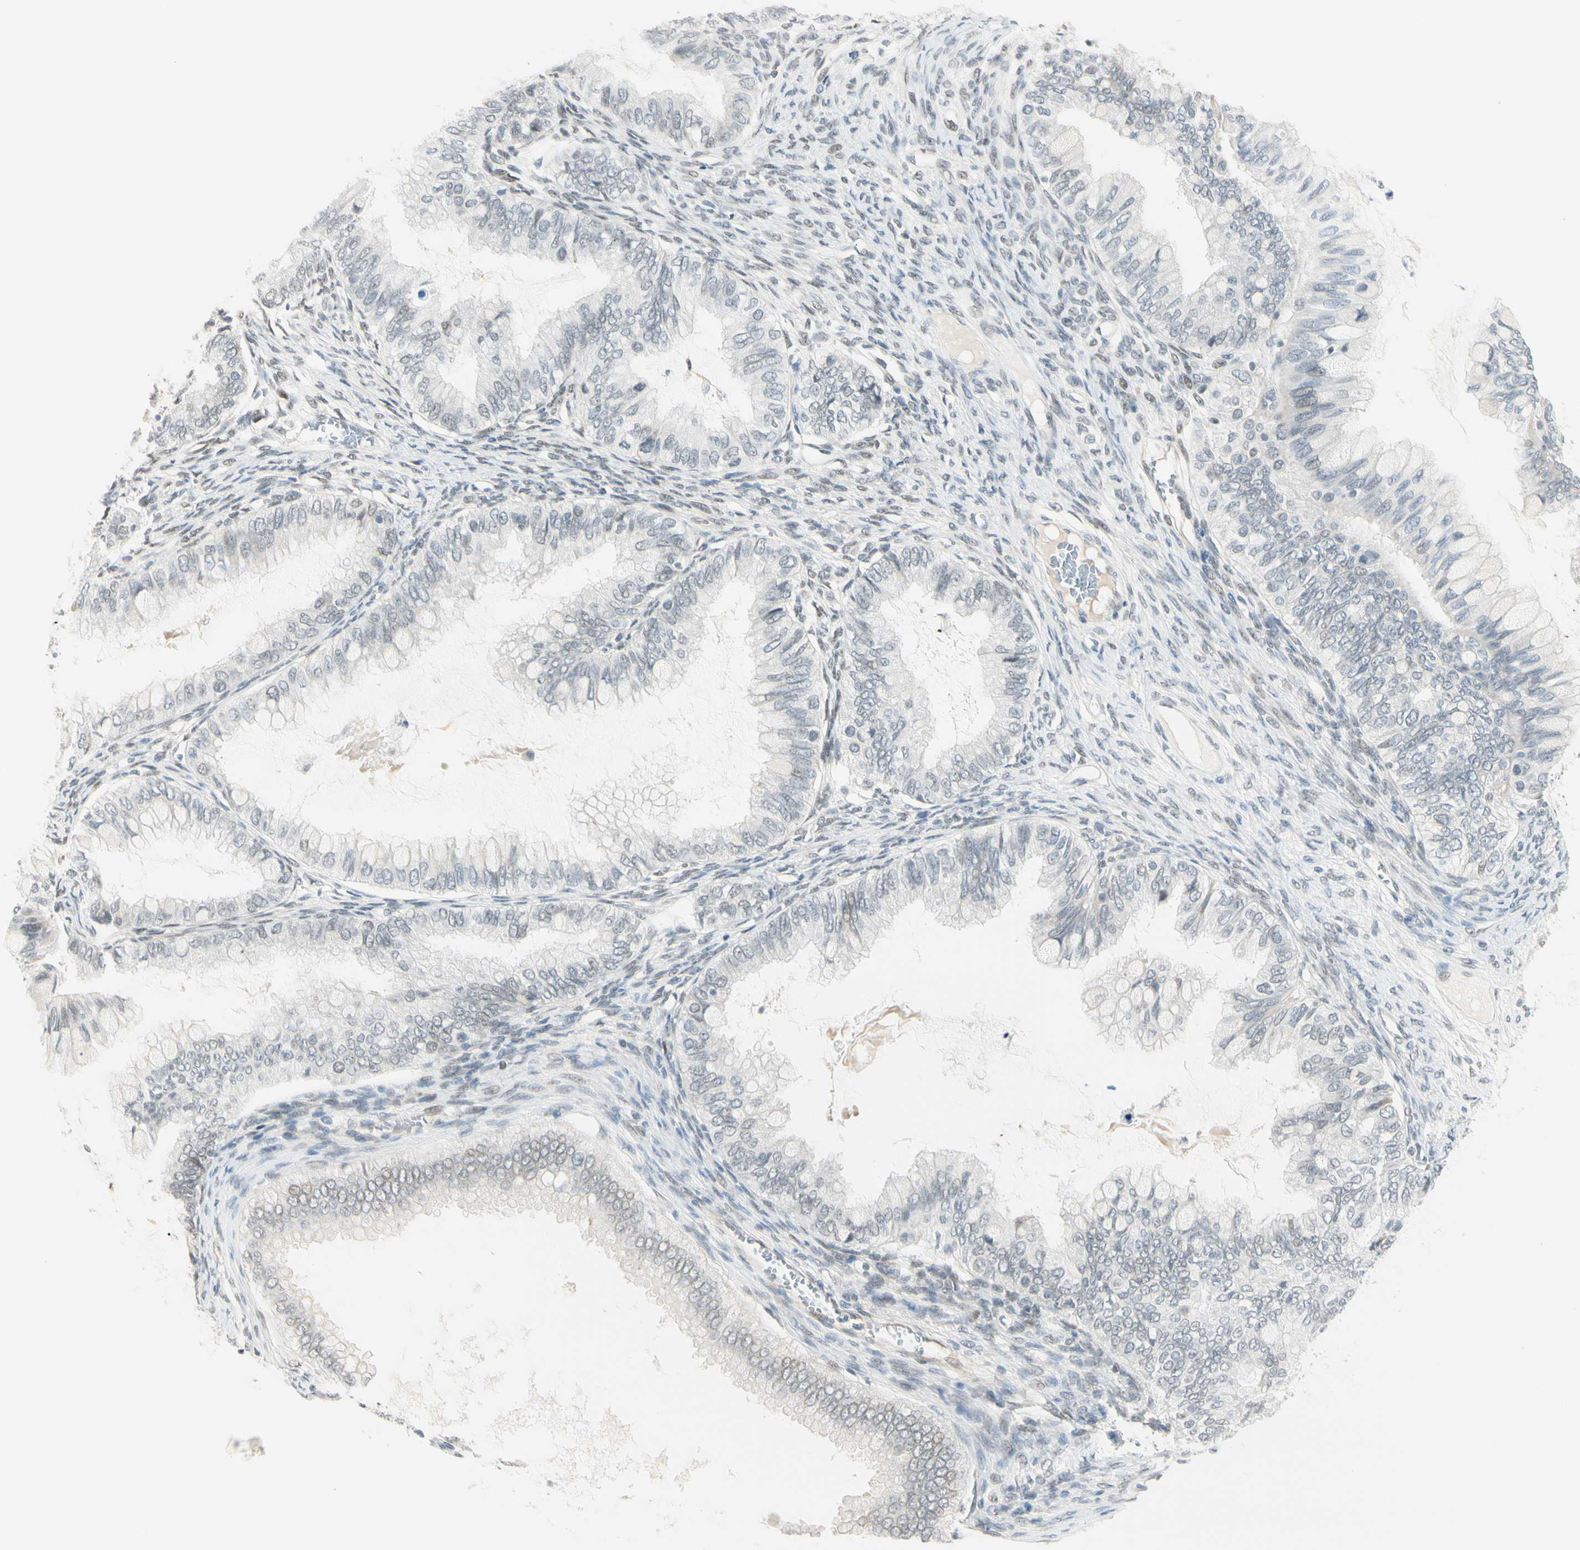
{"staining": {"intensity": "negative", "quantity": "none", "location": "none"}, "tissue": "ovarian cancer", "cell_type": "Tumor cells", "image_type": "cancer", "snomed": [{"axis": "morphology", "description": "Cystadenocarcinoma, mucinous, NOS"}, {"axis": "topography", "description": "Ovary"}], "caption": "The photomicrograph exhibits no staining of tumor cells in ovarian cancer.", "gene": "ASPN", "patient": {"sex": "female", "age": 80}}